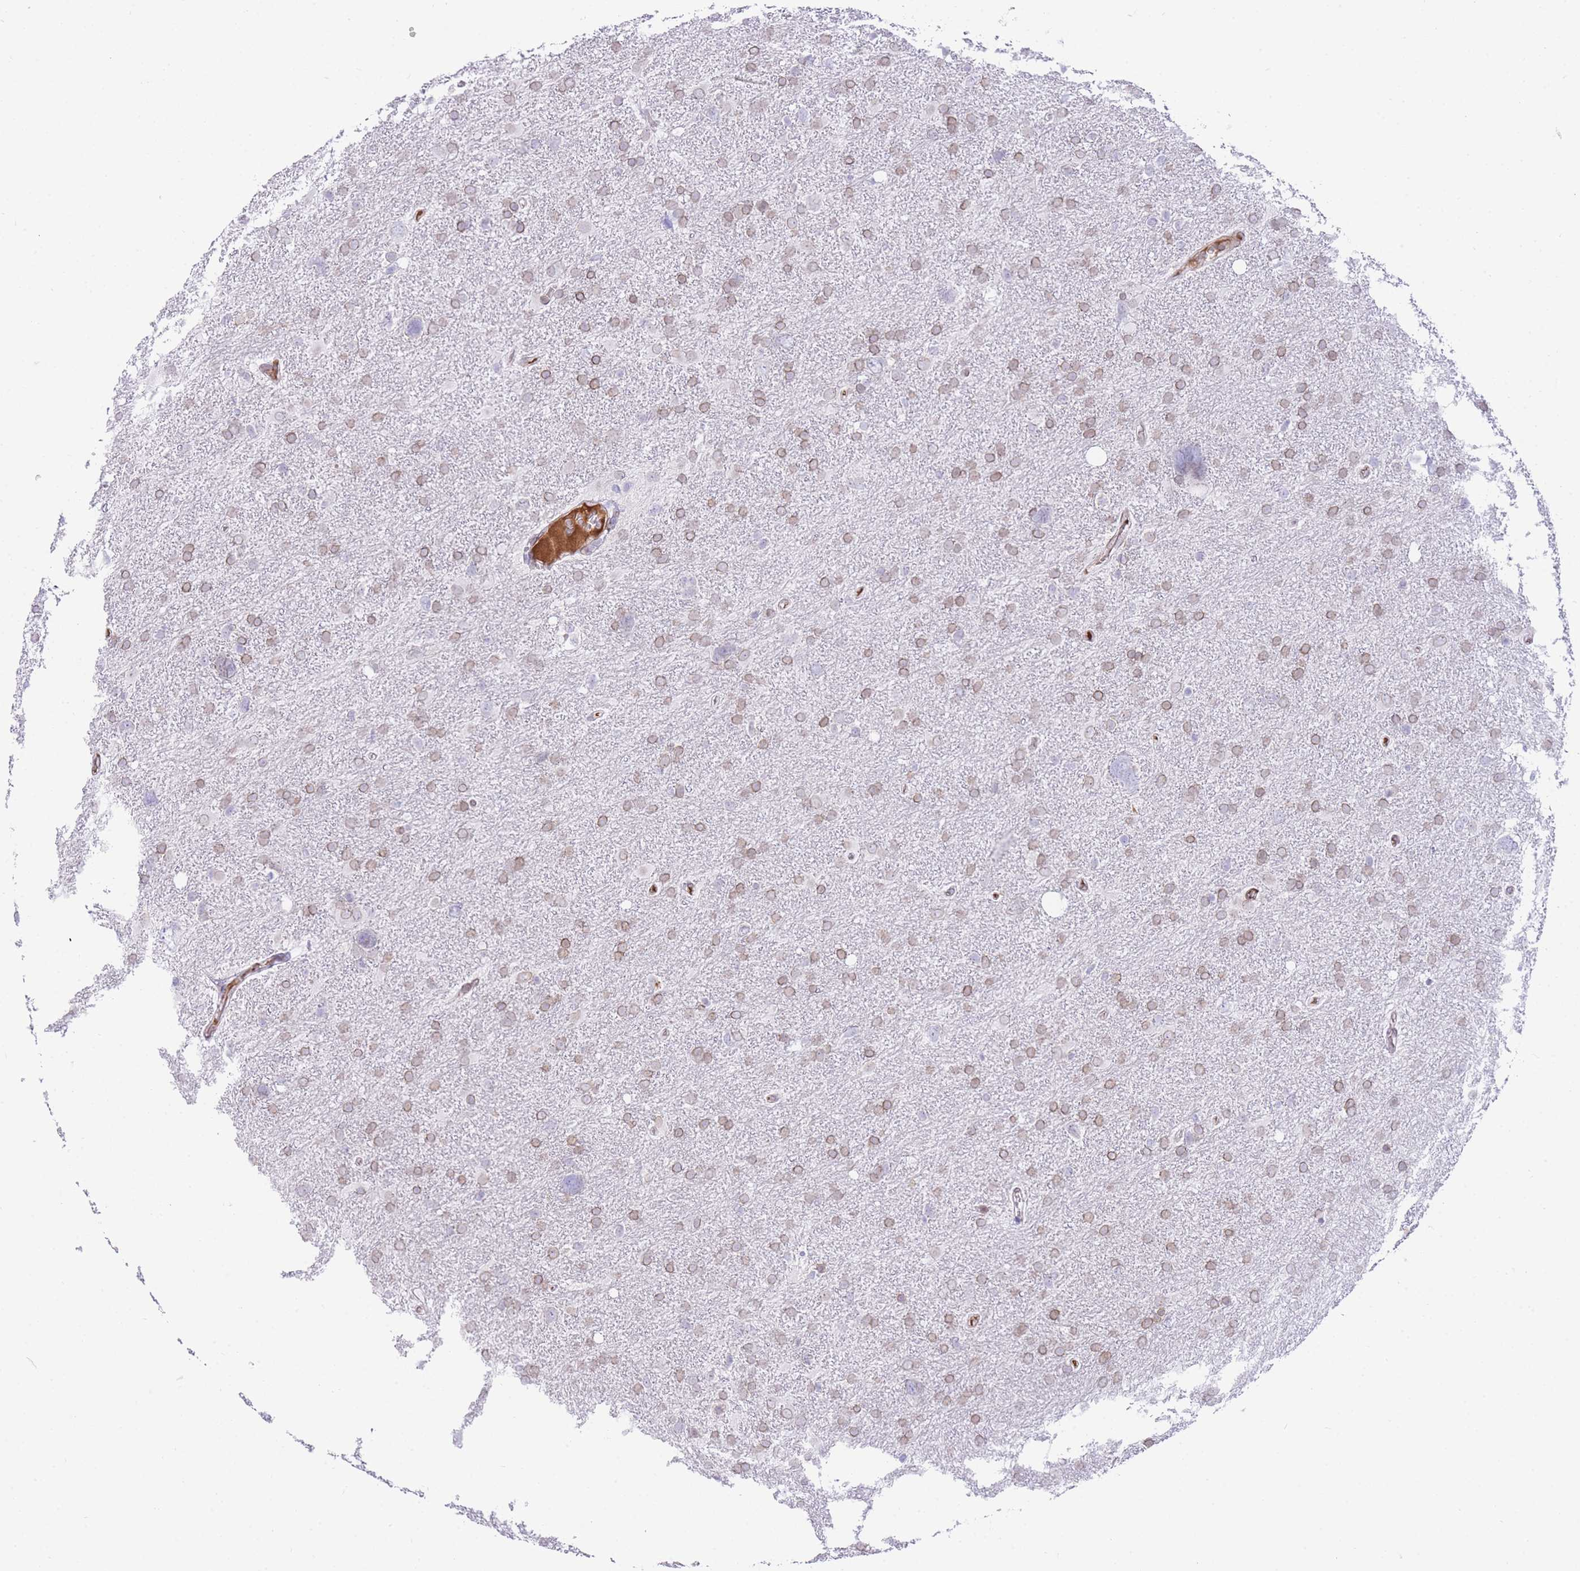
{"staining": {"intensity": "moderate", "quantity": "25%-75%", "location": "cytoplasmic/membranous,nuclear"}, "tissue": "glioma", "cell_type": "Tumor cells", "image_type": "cancer", "snomed": [{"axis": "morphology", "description": "Glioma, malignant, High grade"}, {"axis": "topography", "description": "Brain"}], "caption": "Immunohistochemical staining of human glioma shows medium levels of moderate cytoplasmic/membranous and nuclear protein staining in approximately 25%-75% of tumor cells. The staining is performed using DAB (3,3'-diaminobenzidine) brown chromogen to label protein expression. The nuclei are counter-stained blue using hematoxylin.", "gene": "OR10AD1", "patient": {"sex": "male", "age": 61}}